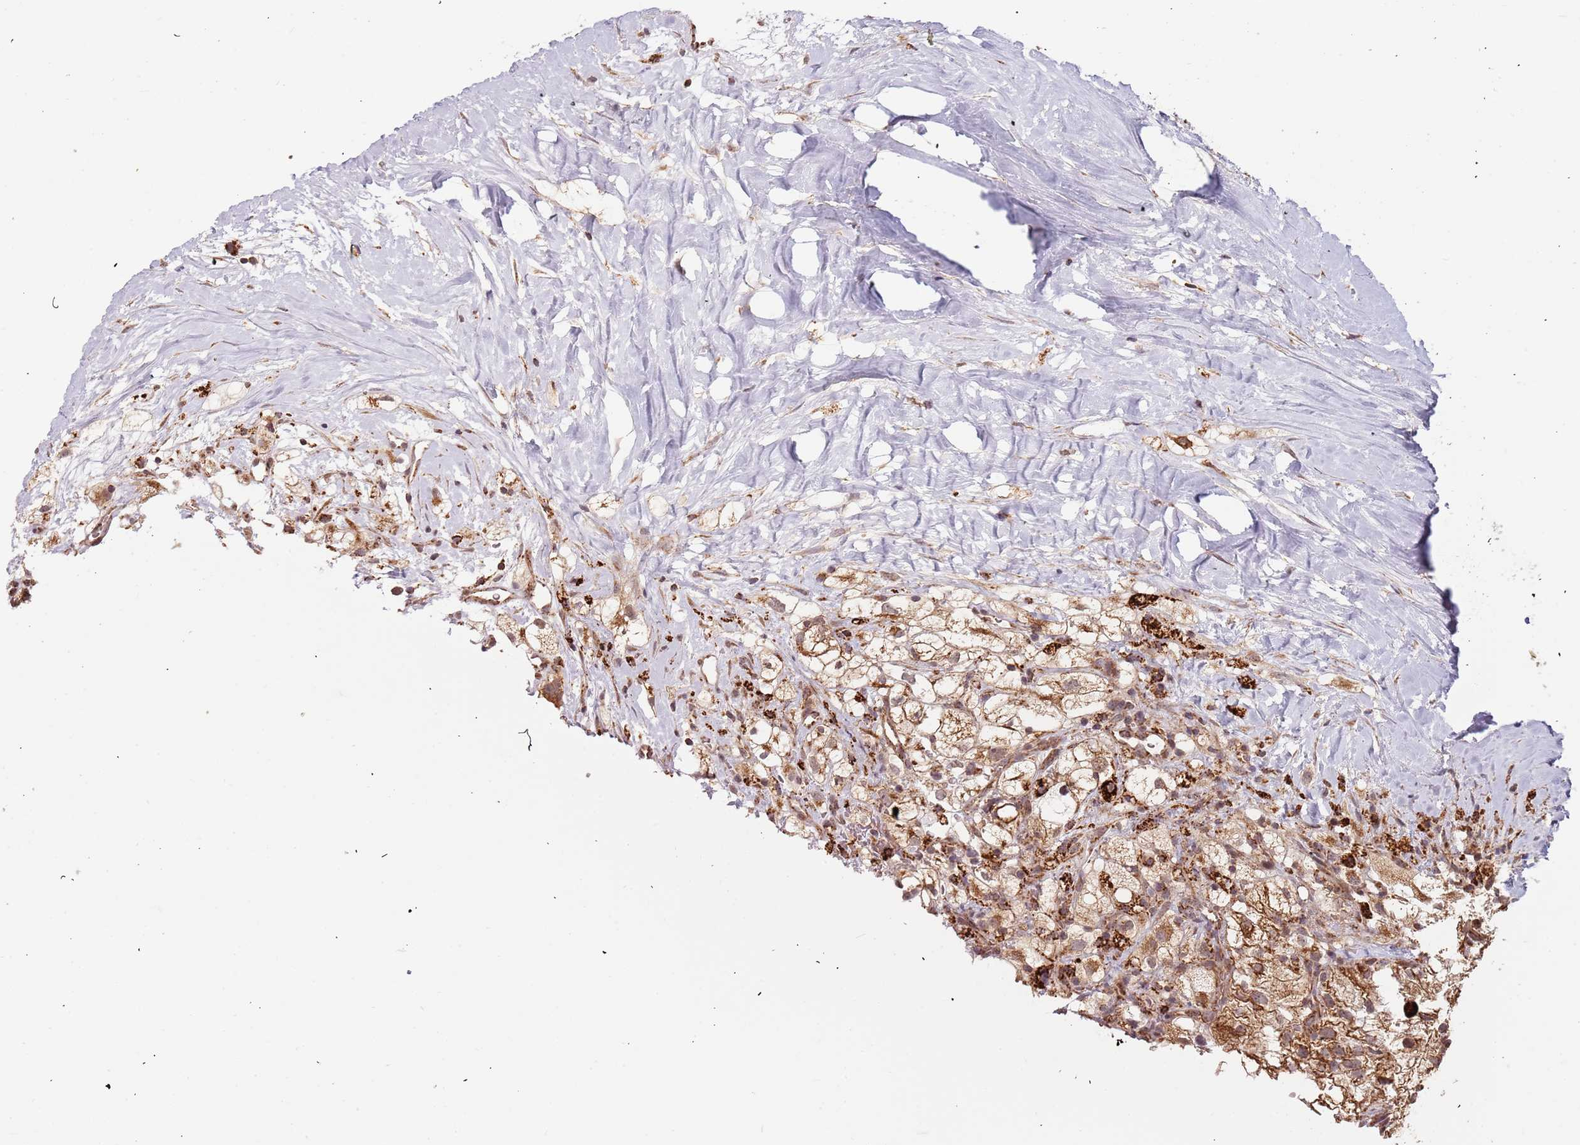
{"staining": {"intensity": "moderate", "quantity": ">75%", "location": "cytoplasmic/membranous,nuclear"}, "tissue": "renal cancer", "cell_type": "Tumor cells", "image_type": "cancer", "snomed": [{"axis": "morphology", "description": "Adenocarcinoma, NOS"}, {"axis": "topography", "description": "Kidney"}], "caption": "Immunohistochemical staining of human renal cancer demonstrates moderate cytoplasmic/membranous and nuclear protein expression in approximately >75% of tumor cells.", "gene": "IL17RD", "patient": {"sex": "male", "age": 59}}